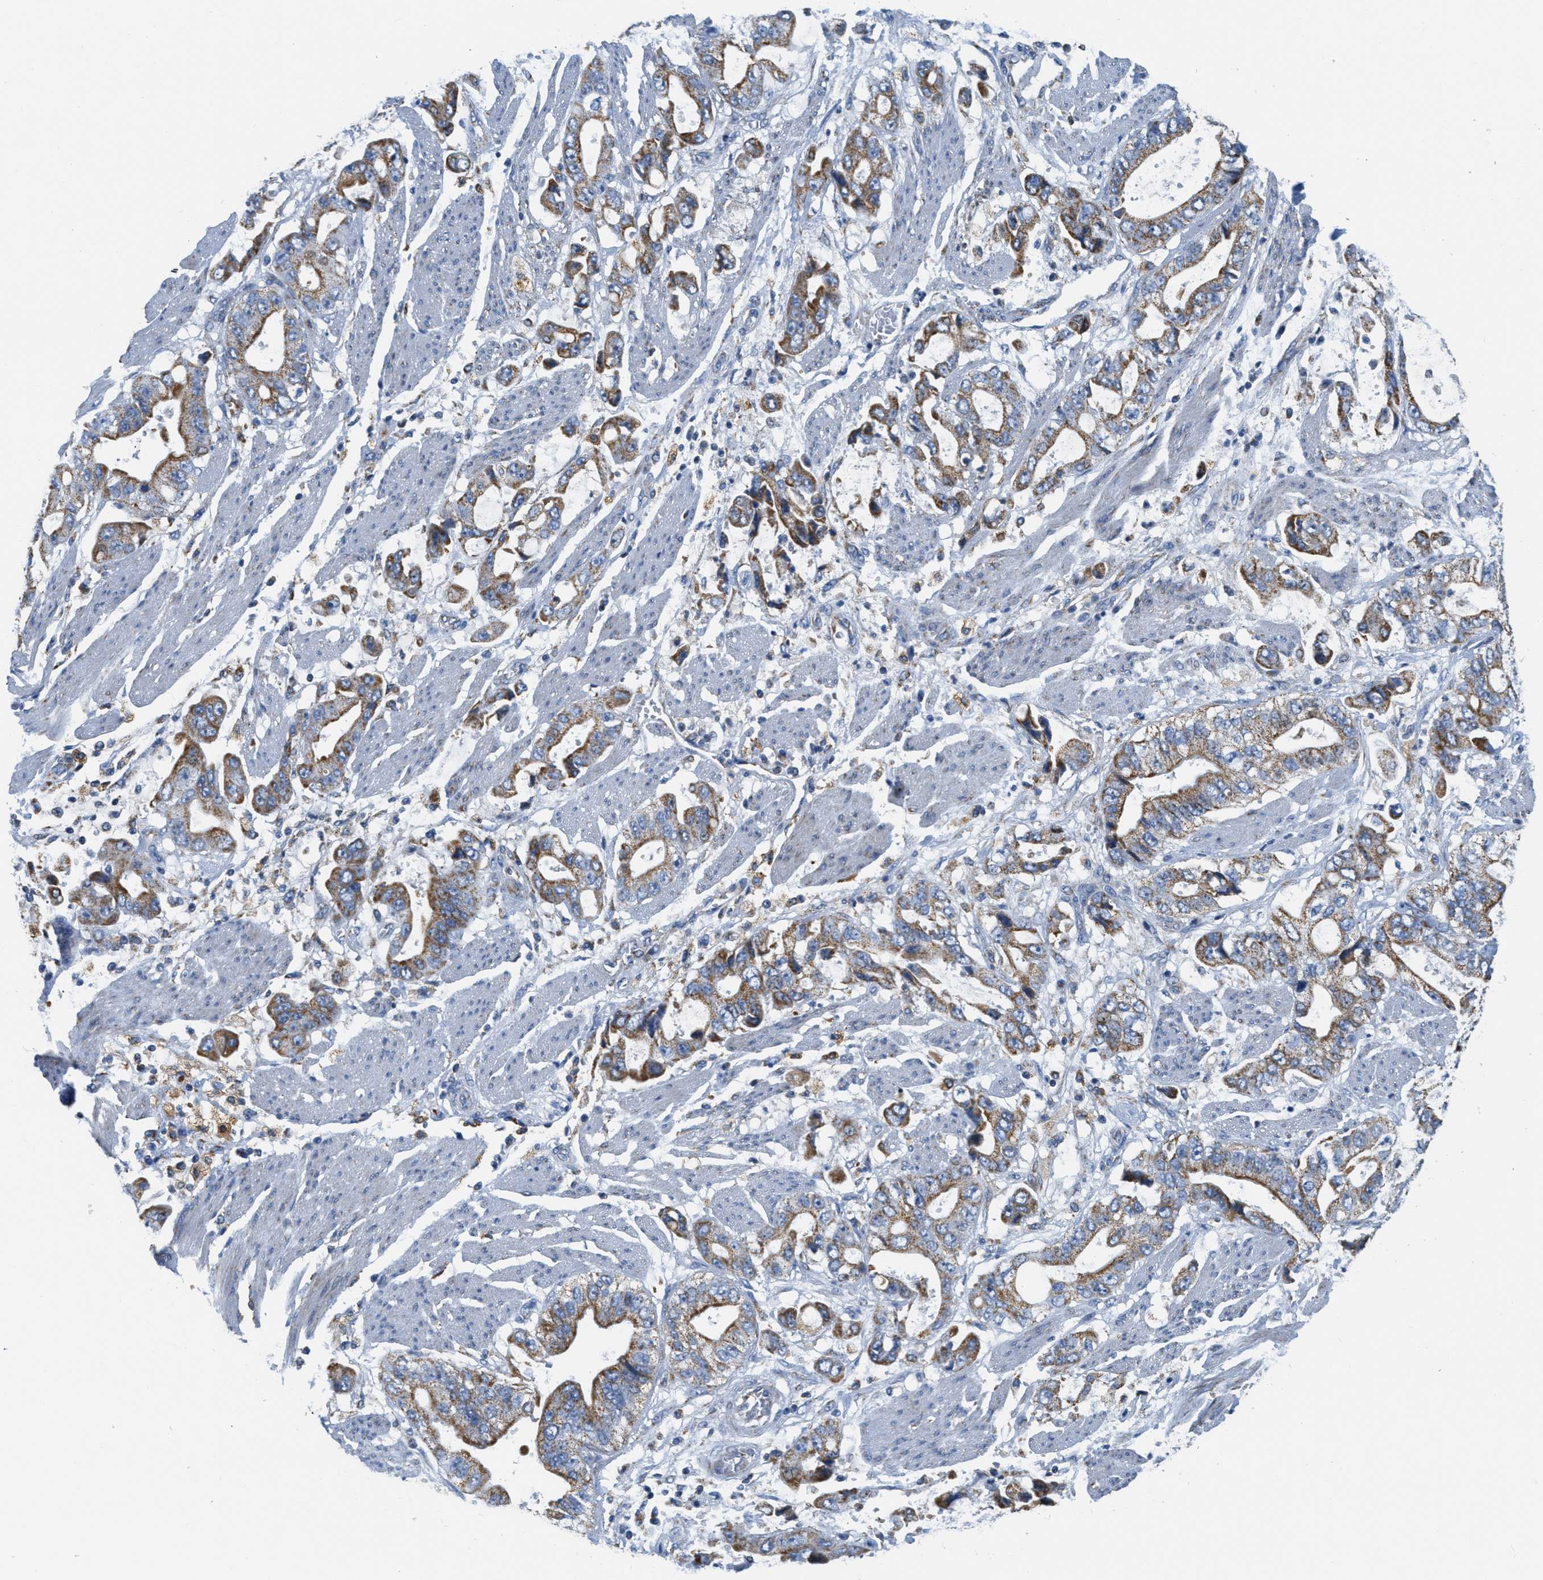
{"staining": {"intensity": "moderate", "quantity": ">75%", "location": "cytoplasmic/membranous"}, "tissue": "stomach cancer", "cell_type": "Tumor cells", "image_type": "cancer", "snomed": [{"axis": "morphology", "description": "Normal tissue, NOS"}, {"axis": "morphology", "description": "Adenocarcinoma, NOS"}, {"axis": "topography", "description": "Stomach"}], "caption": "An image of stomach cancer (adenocarcinoma) stained for a protein demonstrates moderate cytoplasmic/membranous brown staining in tumor cells. The staining was performed using DAB, with brown indicating positive protein expression. Nuclei are stained blue with hematoxylin.", "gene": "KCNJ5", "patient": {"sex": "male", "age": 62}}